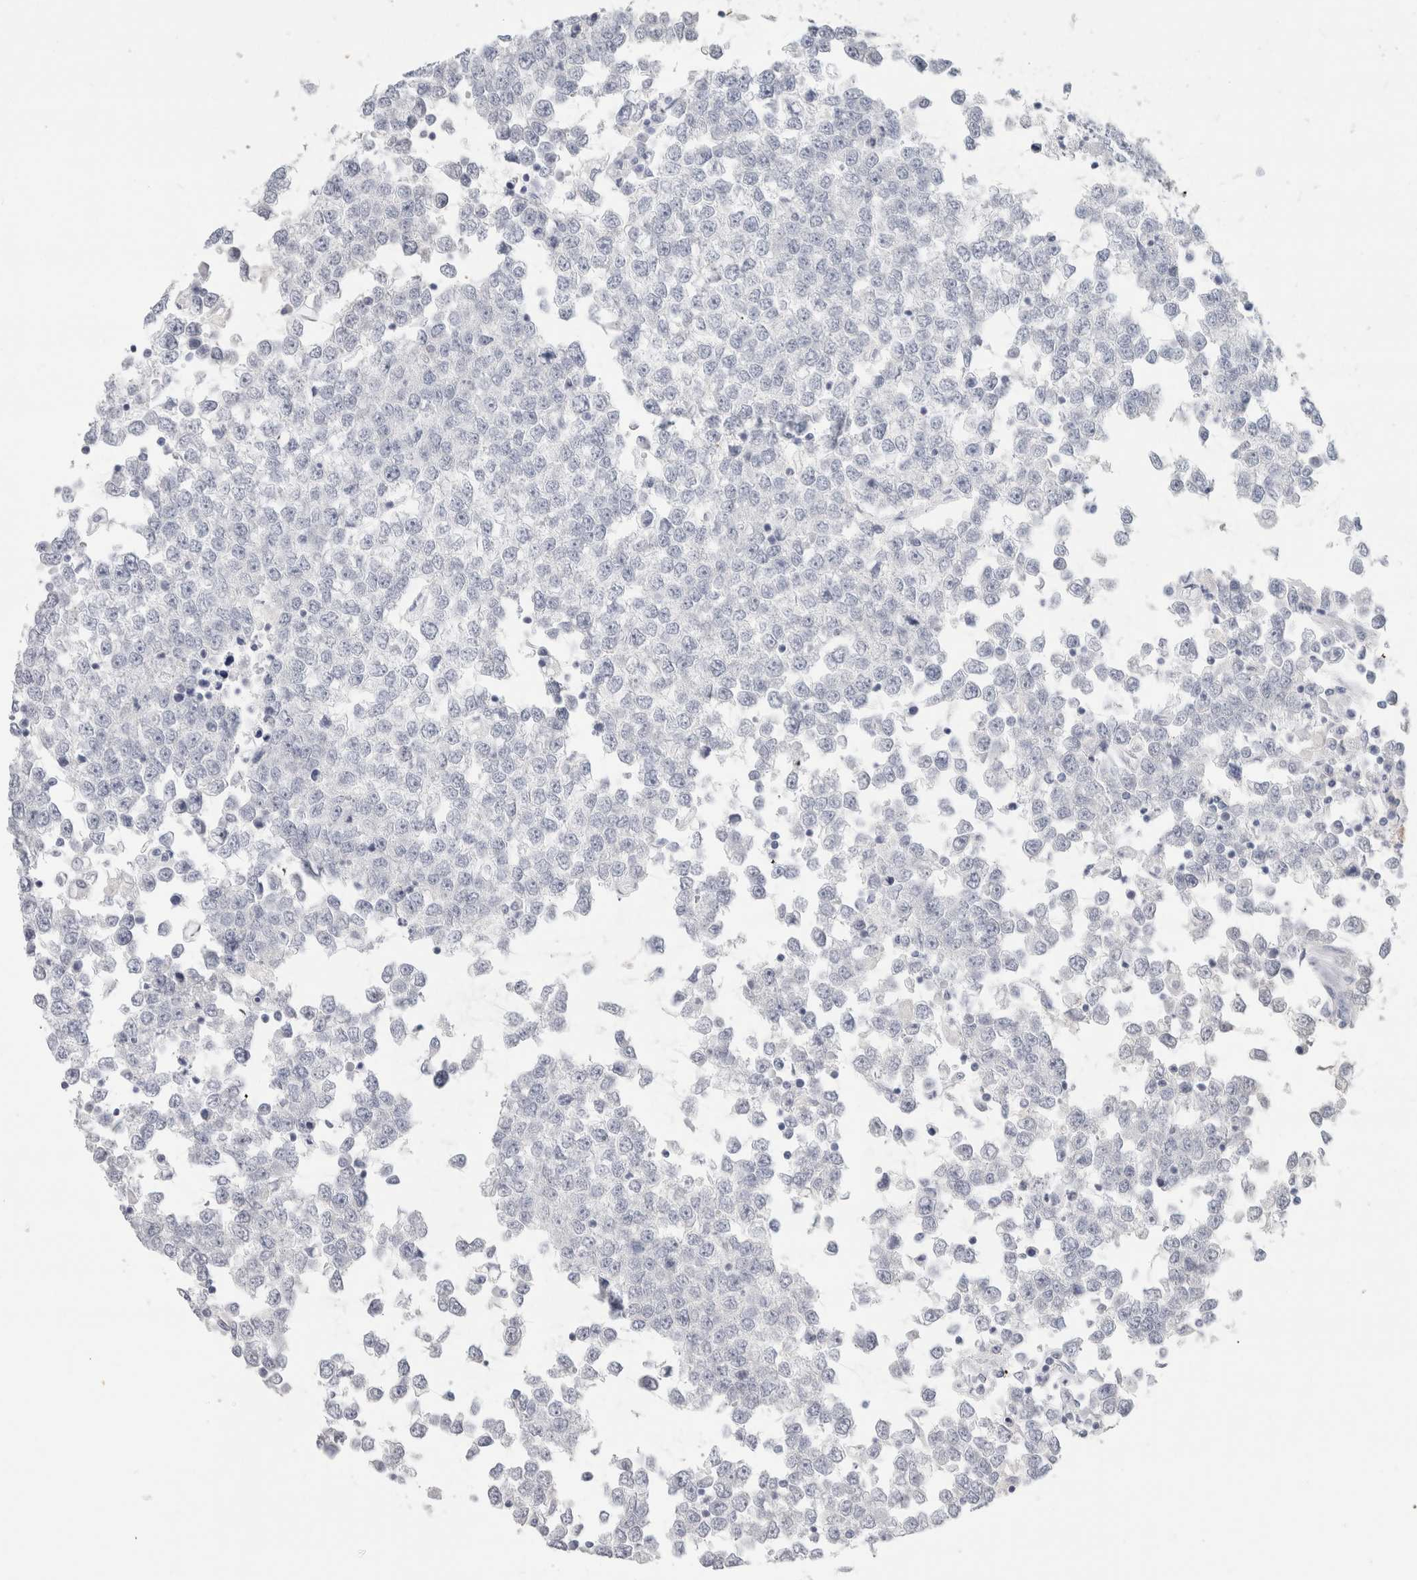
{"staining": {"intensity": "negative", "quantity": "none", "location": "none"}, "tissue": "testis cancer", "cell_type": "Tumor cells", "image_type": "cancer", "snomed": [{"axis": "morphology", "description": "Seminoma, NOS"}, {"axis": "topography", "description": "Testis"}], "caption": "Seminoma (testis) stained for a protein using immunohistochemistry (IHC) exhibits no staining tumor cells.", "gene": "SLC6A1", "patient": {"sex": "male", "age": 65}}